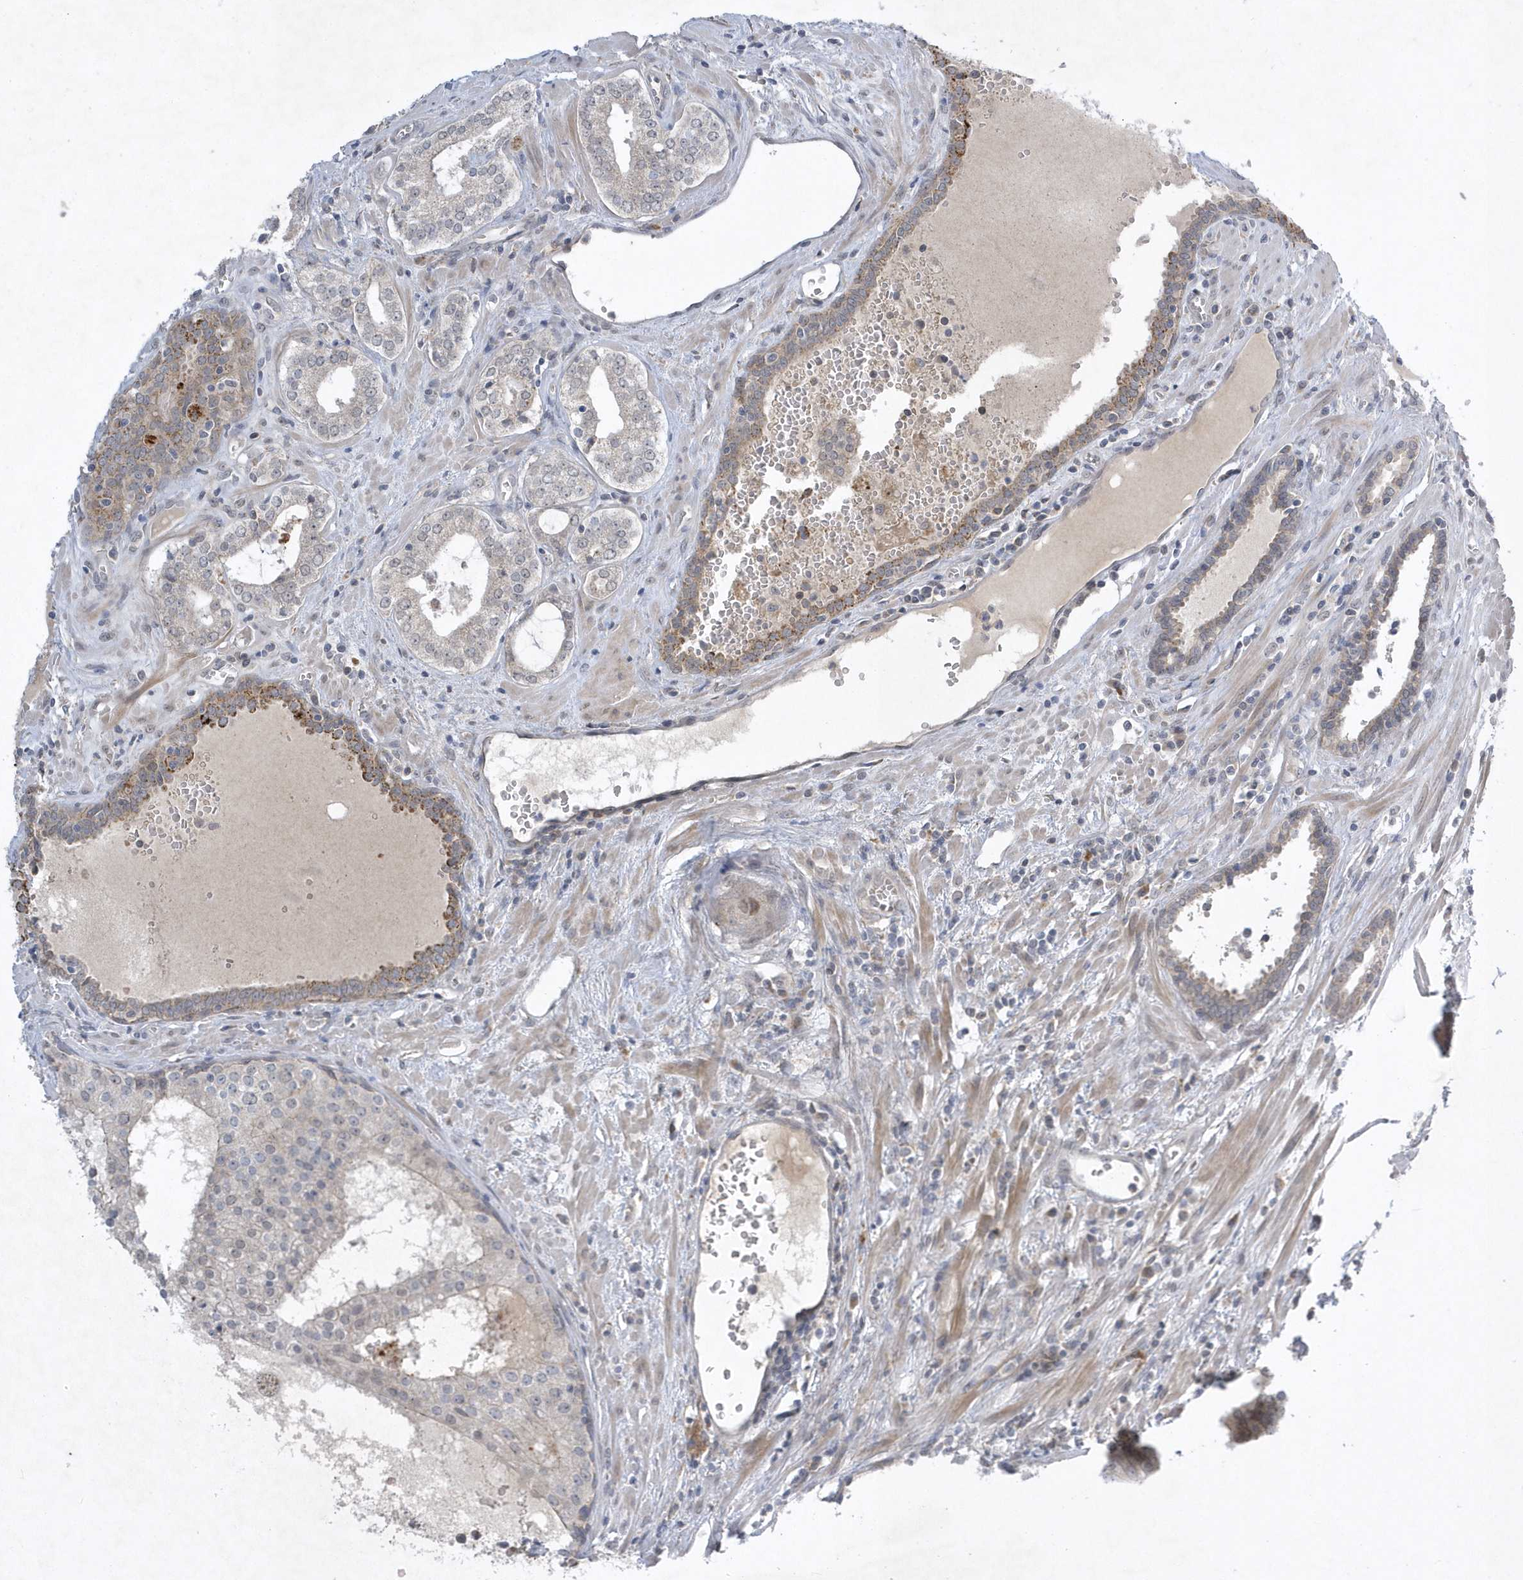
{"staining": {"intensity": "negative", "quantity": "none", "location": "none"}, "tissue": "prostate cancer", "cell_type": "Tumor cells", "image_type": "cancer", "snomed": [{"axis": "morphology", "description": "Adenocarcinoma, High grade"}, {"axis": "topography", "description": "Prostate"}], "caption": "DAB (3,3'-diaminobenzidine) immunohistochemical staining of prostate cancer exhibits no significant staining in tumor cells.", "gene": "ZC3H12D", "patient": {"sex": "male", "age": 68}}